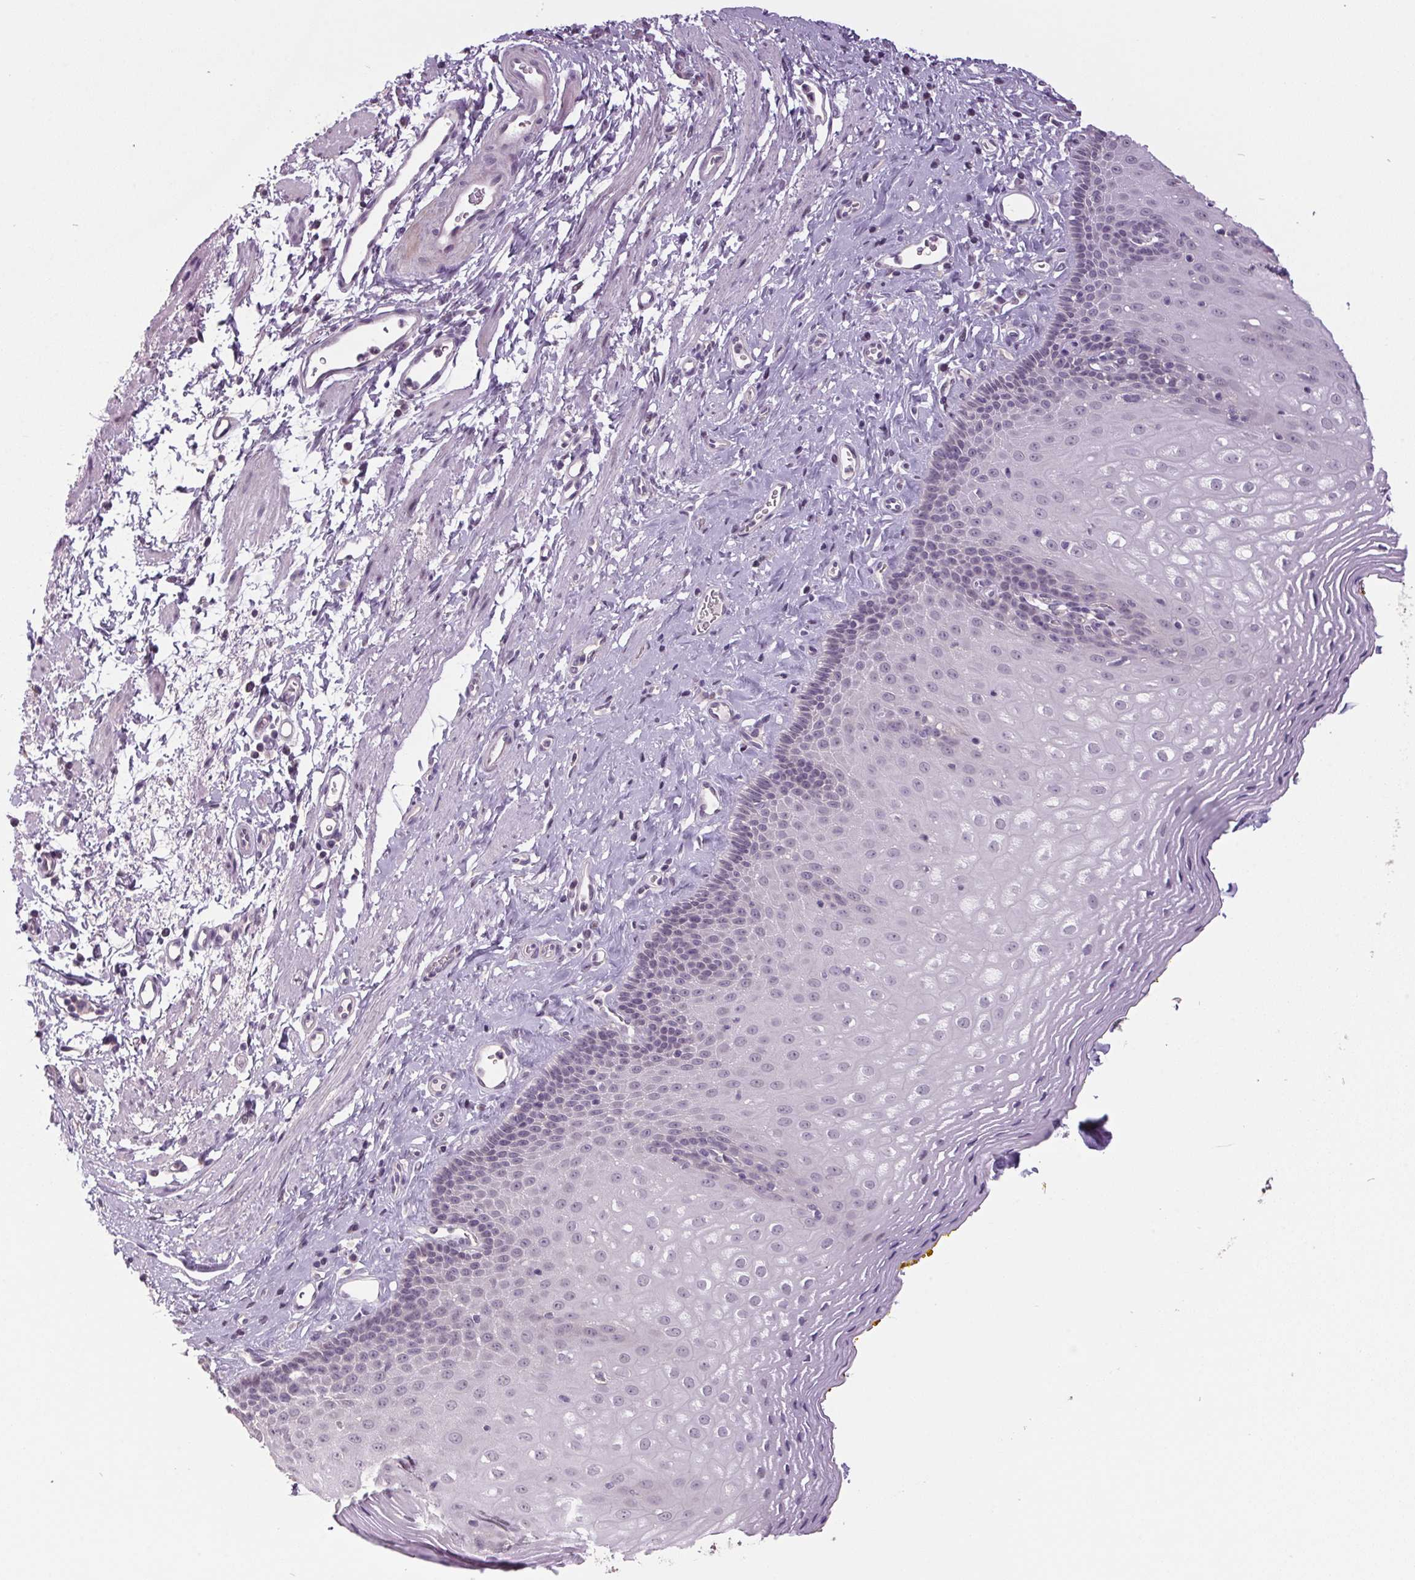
{"staining": {"intensity": "negative", "quantity": "none", "location": "none"}, "tissue": "esophagus", "cell_type": "Squamous epithelial cells", "image_type": "normal", "snomed": [{"axis": "morphology", "description": "Normal tissue, NOS"}, {"axis": "topography", "description": "Esophagus"}], "caption": "IHC image of normal esophagus: human esophagus stained with DAB reveals no significant protein positivity in squamous epithelial cells.", "gene": "C2orf16", "patient": {"sex": "female", "age": 68}}